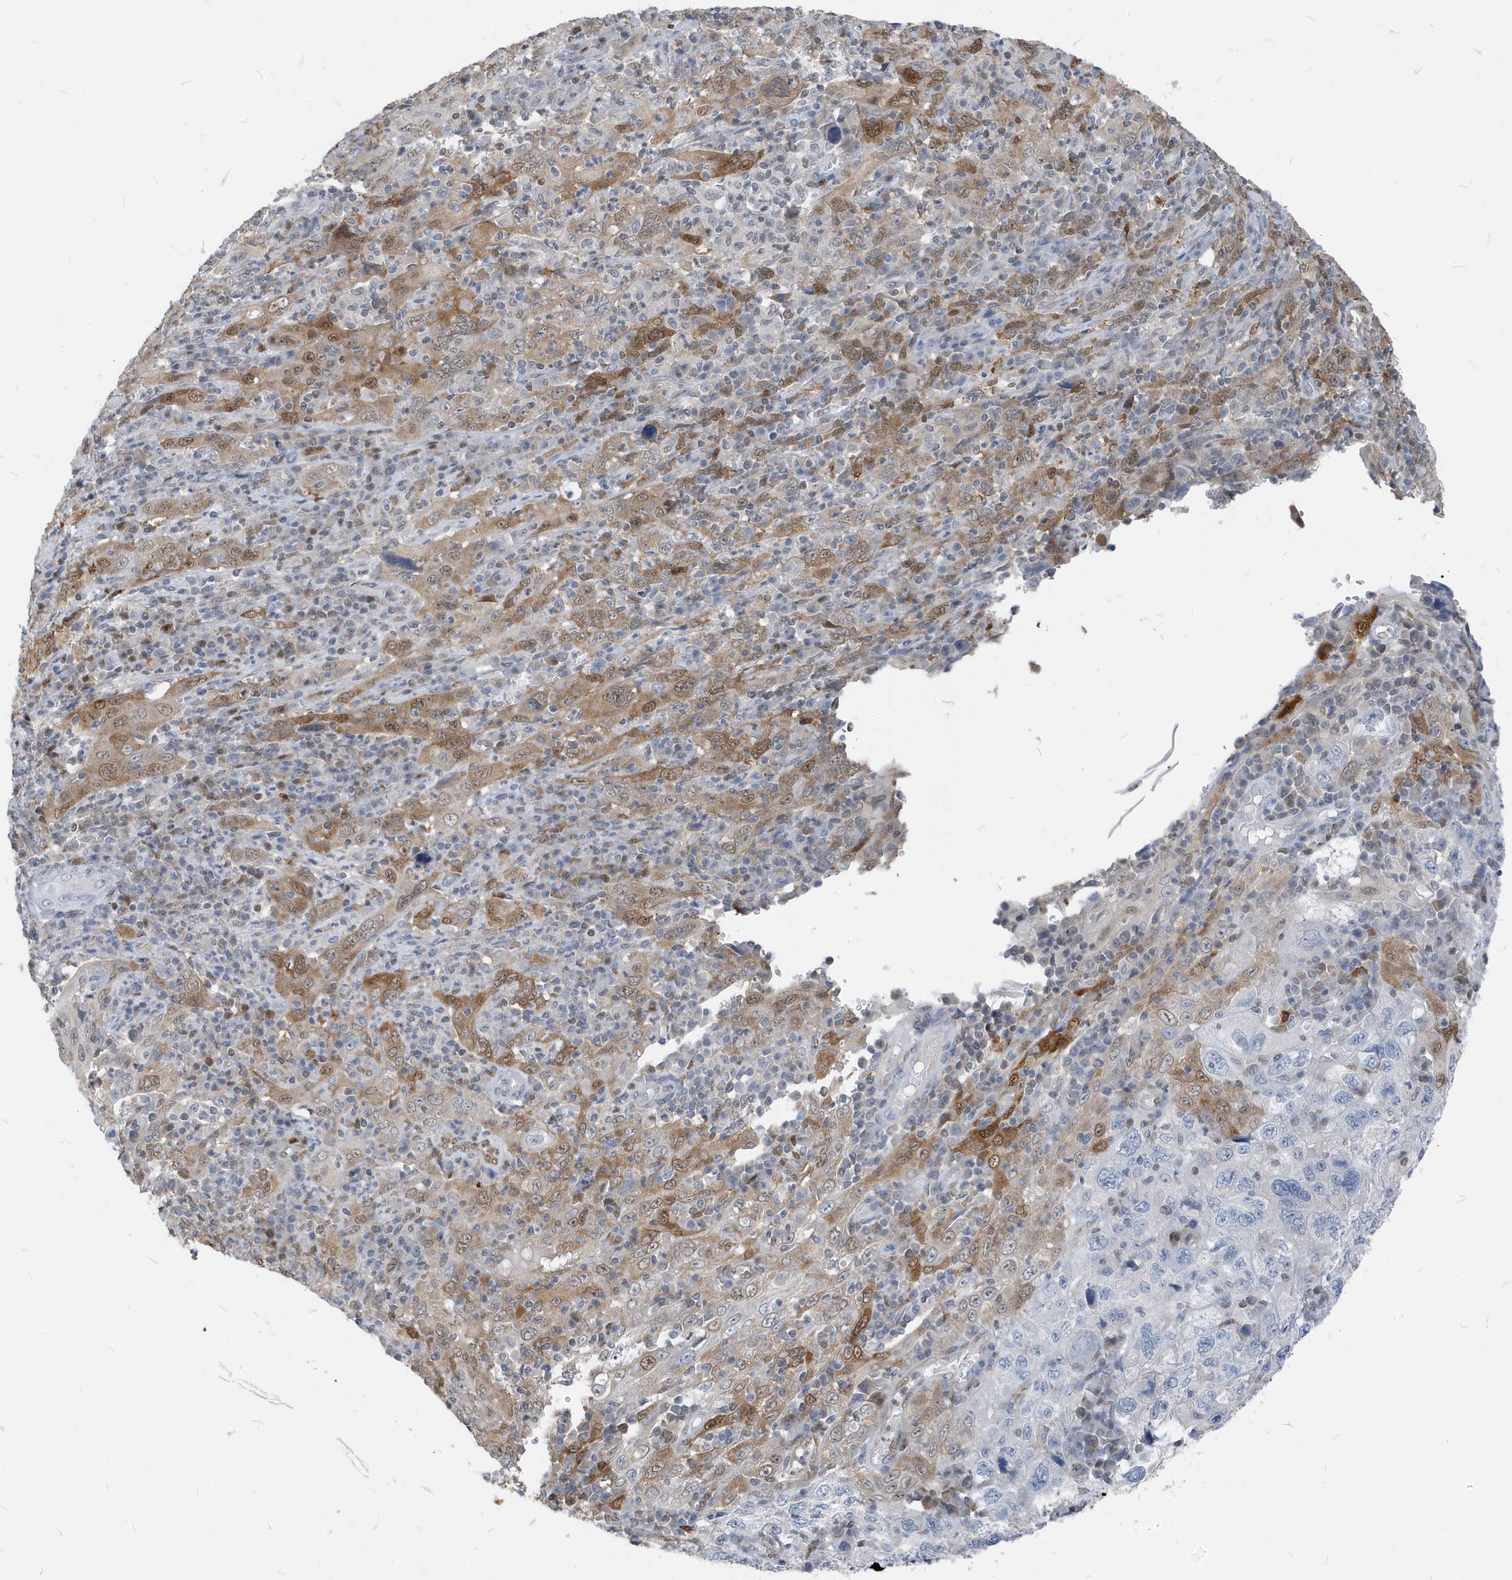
{"staining": {"intensity": "moderate", "quantity": ">75%", "location": "cytoplasmic/membranous,nuclear"}, "tissue": "cervical cancer", "cell_type": "Tumor cells", "image_type": "cancer", "snomed": [{"axis": "morphology", "description": "Squamous cell carcinoma, NOS"}, {"axis": "topography", "description": "Cervix"}], "caption": "Immunohistochemical staining of human cervical squamous cell carcinoma exhibits medium levels of moderate cytoplasmic/membranous and nuclear protein expression in about >75% of tumor cells.", "gene": "NCOA7", "patient": {"sex": "female", "age": 46}}